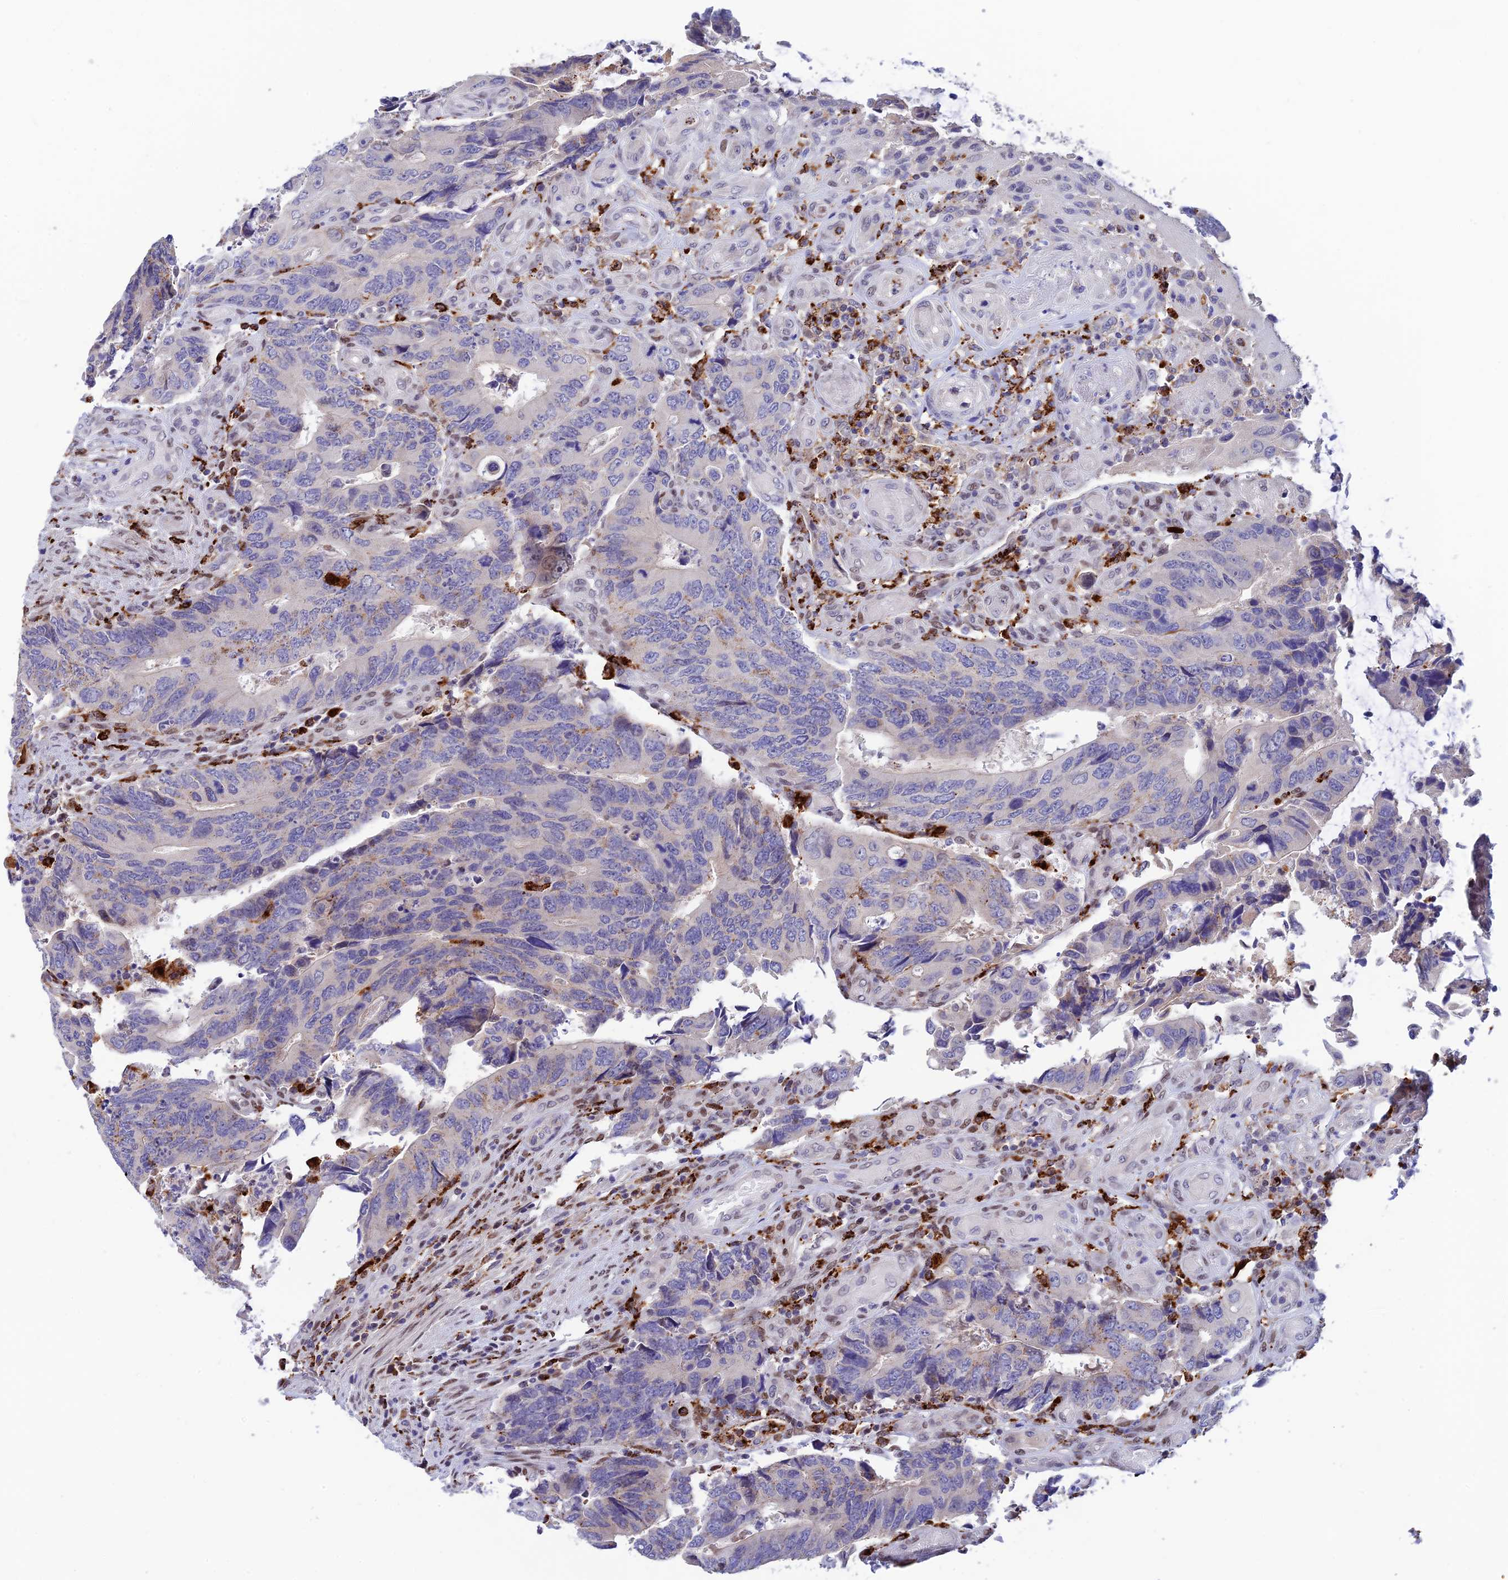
{"staining": {"intensity": "negative", "quantity": "none", "location": "none"}, "tissue": "colorectal cancer", "cell_type": "Tumor cells", "image_type": "cancer", "snomed": [{"axis": "morphology", "description": "Adenocarcinoma, NOS"}, {"axis": "topography", "description": "Colon"}], "caption": "The histopathology image exhibits no staining of tumor cells in colorectal cancer.", "gene": "HIC1", "patient": {"sex": "male", "age": 87}}